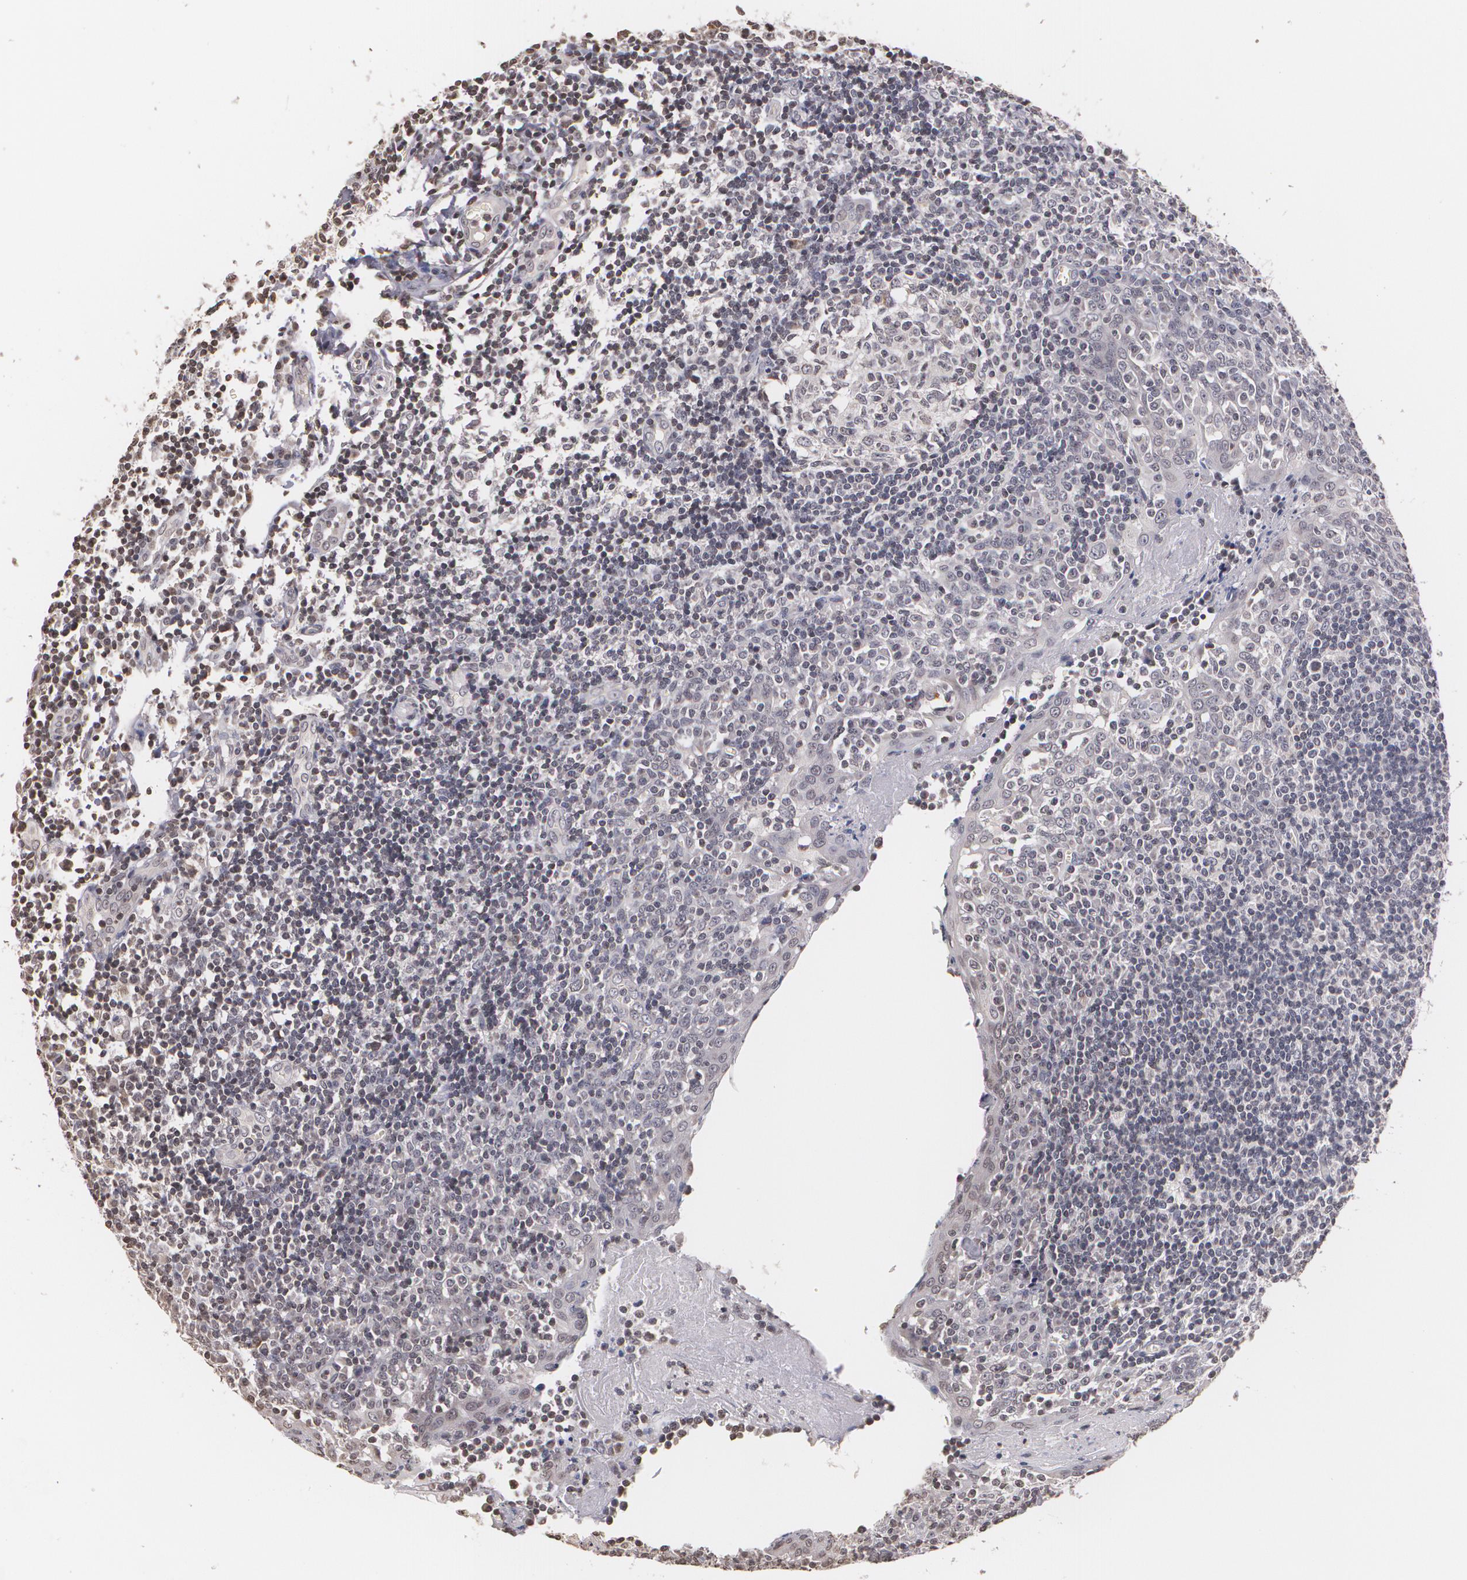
{"staining": {"intensity": "negative", "quantity": "none", "location": "none"}, "tissue": "tonsil", "cell_type": "Germinal center cells", "image_type": "normal", "snomed": [{"axis": "morphology", "description": "Normal tissue, NOS"}, {"axis": "topography", "description": "Tonsil"}], "caption": "Unremarkable tonsil was stained to show a protein in brown. There is no significant expression in germinal center cells. (DAB IHC with hematoxylin counter stain).", "gene": "THRB", "patient": {"sex": "female", "age": 41}}